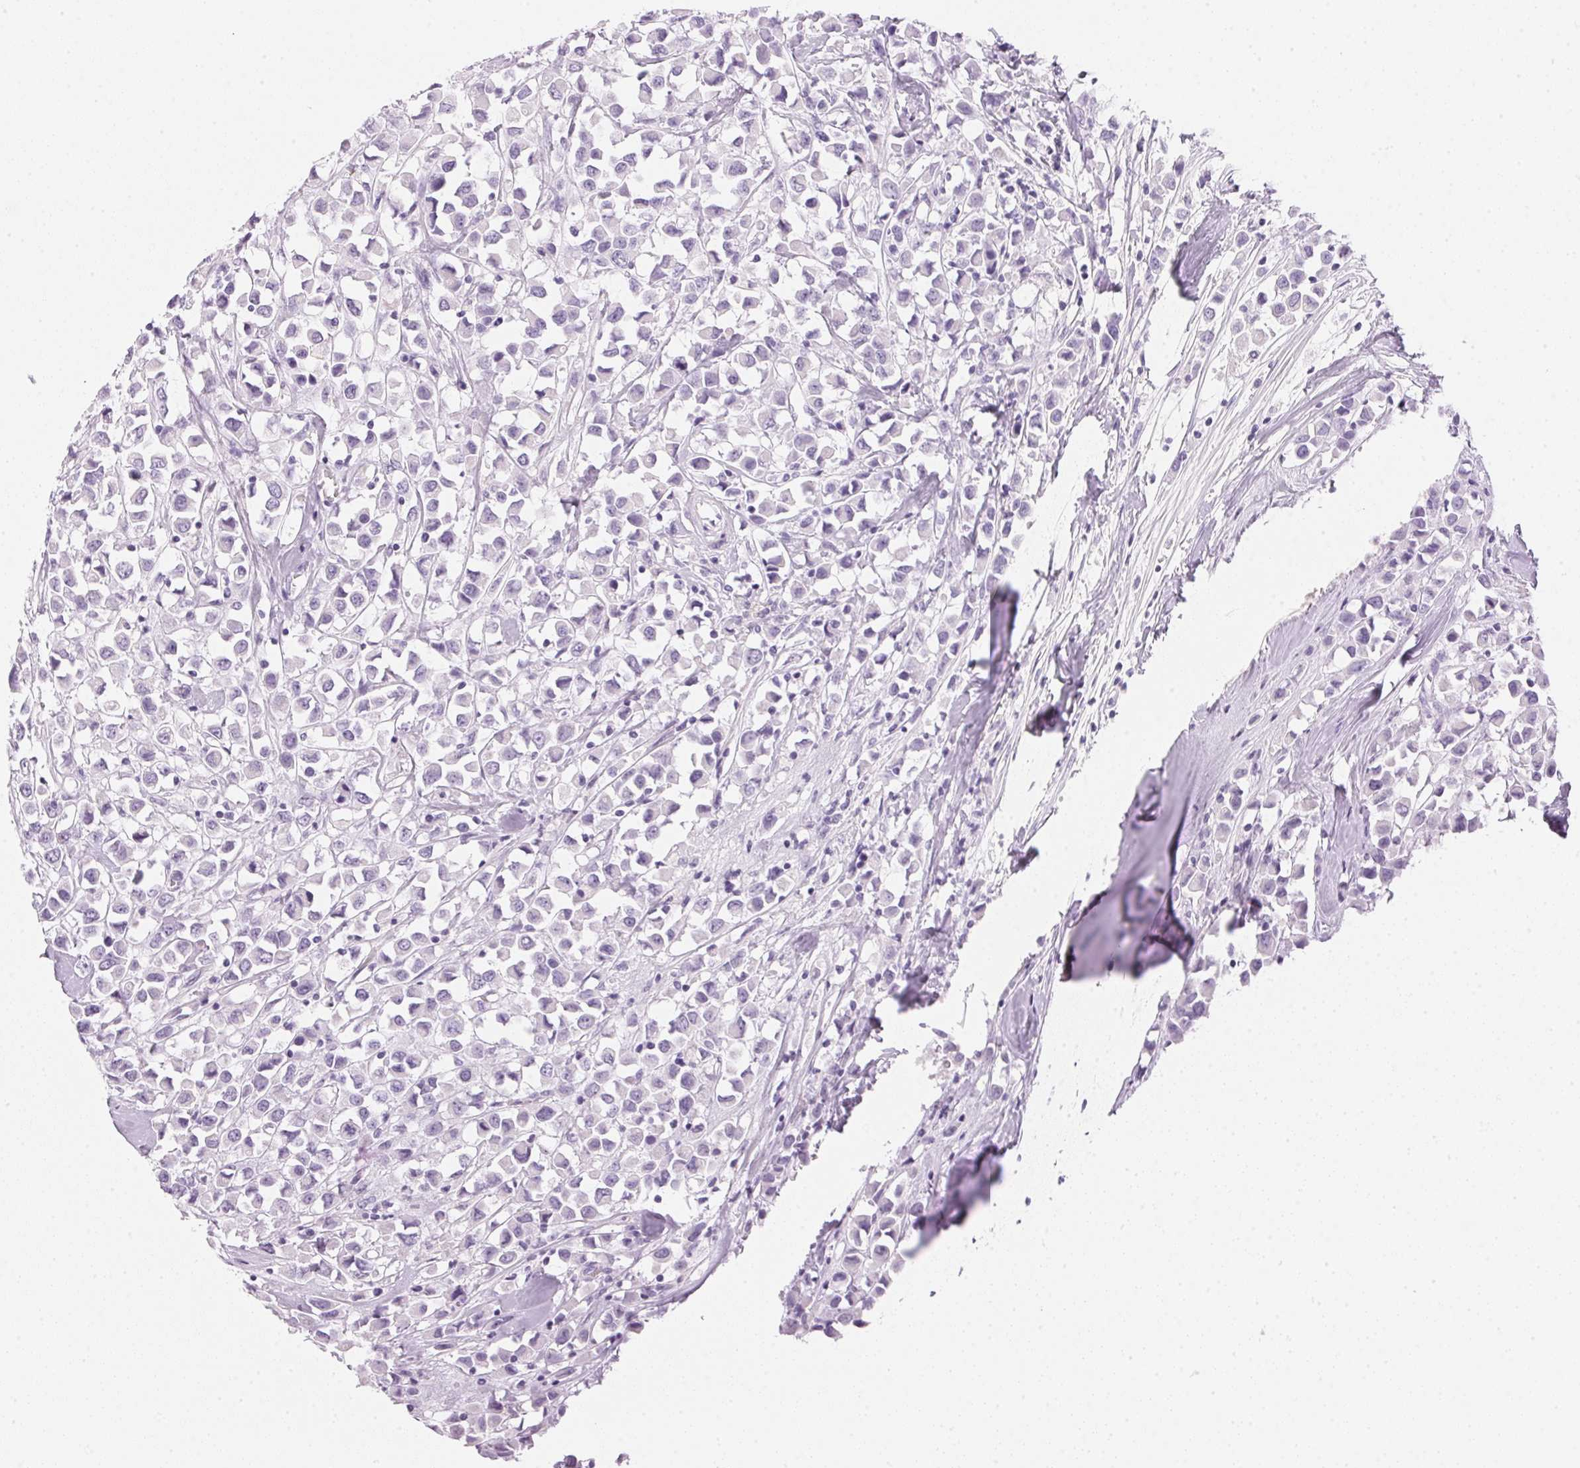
{"staining": {"intensity": "negative", "quantity": "none", "location": "none"}, "tissue": "breast cancer", "cell_type": "Tumor cells", "image_type": "cancer", "snomed": [{"axis": "morphology", "description": "Duct carcinoma"}, {"axis": "topography", "description": "Breast"}], "caption": "This is an immunohistochemistry (IHC) micrograph of intraductal carcinoma (breast). There is no staining in tumor cells.", "gene": "IGFBP1", "patient": {"sex": "female", "age": 61}}